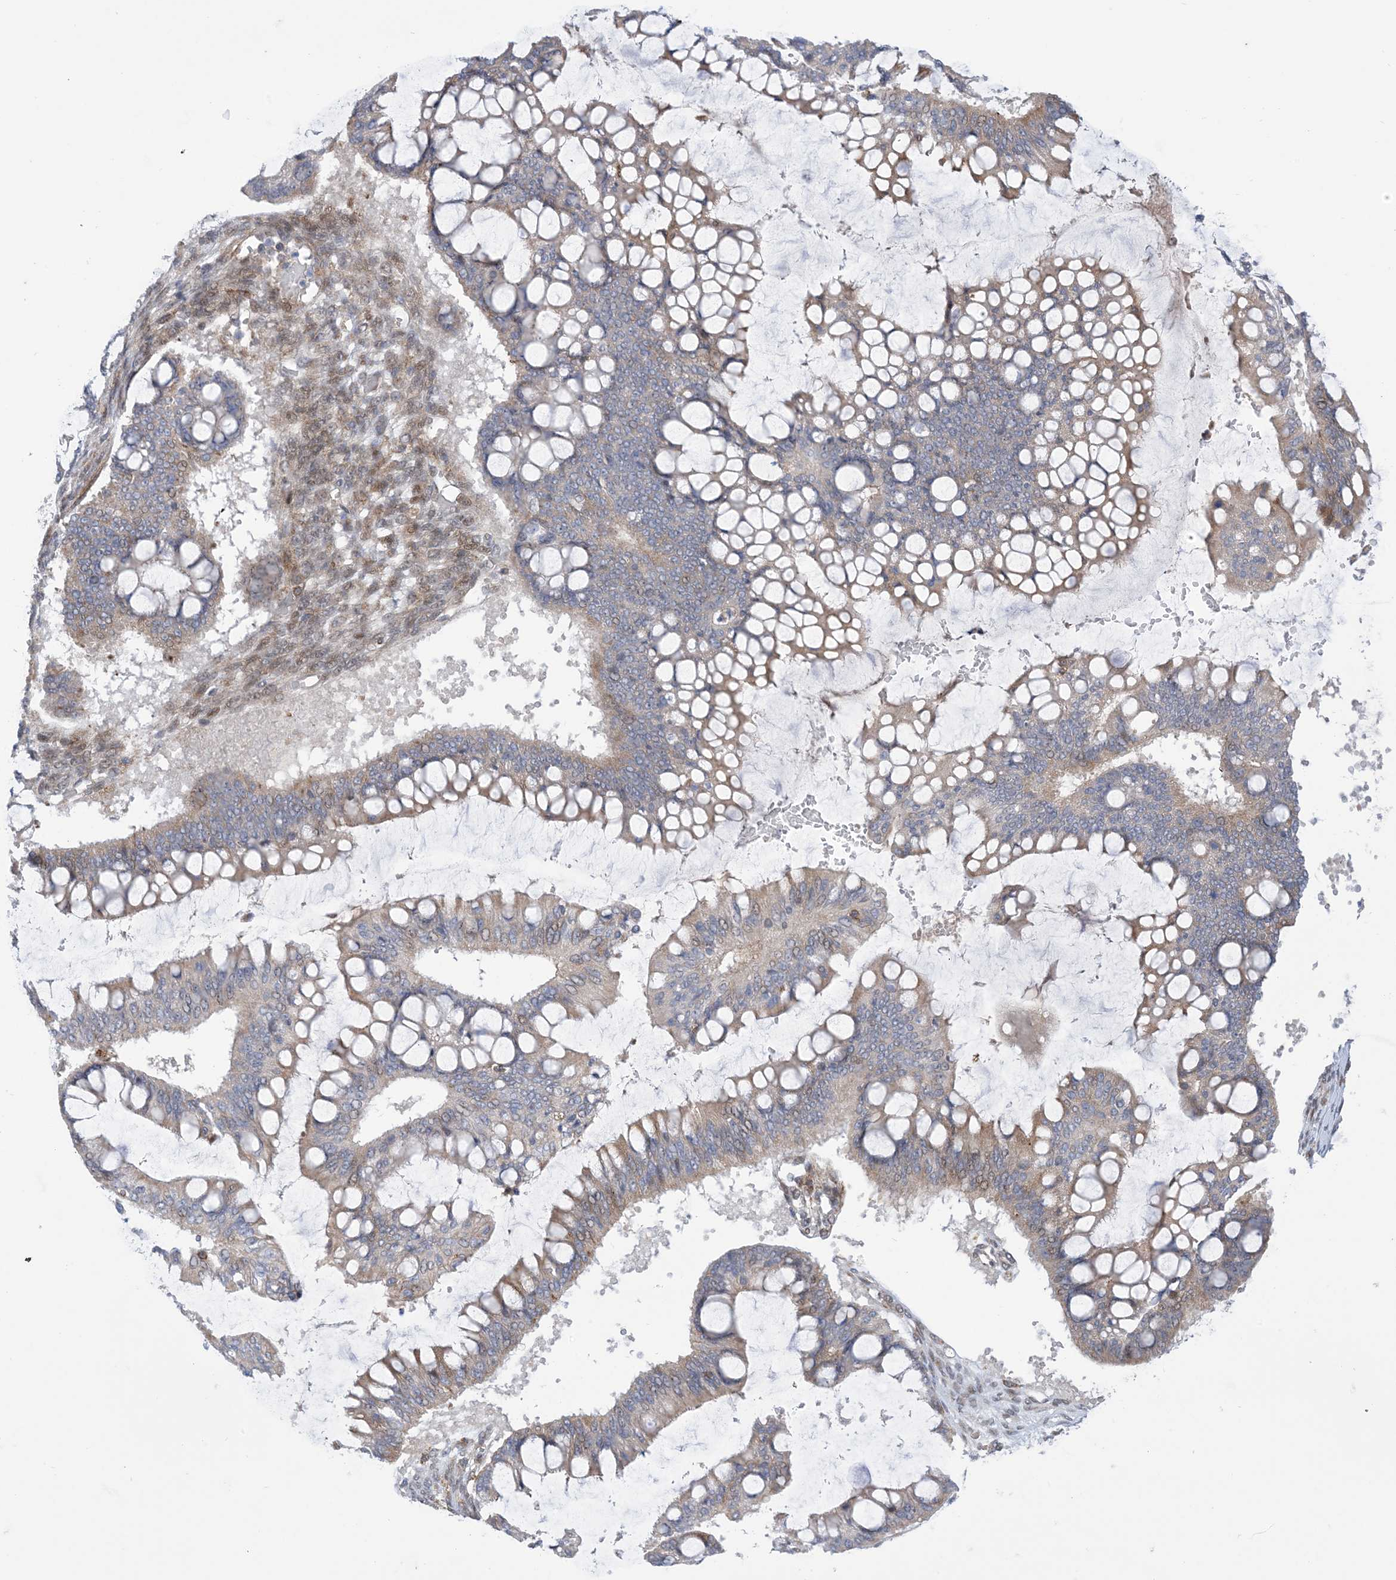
{"staining": {"intensity": "negative", "quantity": "none", "location": "none"}, "tissue": "ovarian cancer", "cell_type": "Tumor cells", "image_type": "cancer", "snomed": [{"axis": "morphology", "description": "Cystadenocarcinoma, mucinous, NOS"}, {"axis": "topography", "description": "Ovary"}], "caption": "Immunohistochemistry of human mucinous cystadenocarcinoma (ovarian) shows no positivity in tumor cells.", "gene": "ZNF8", "patient": {"sex": "female", "age": 73}}